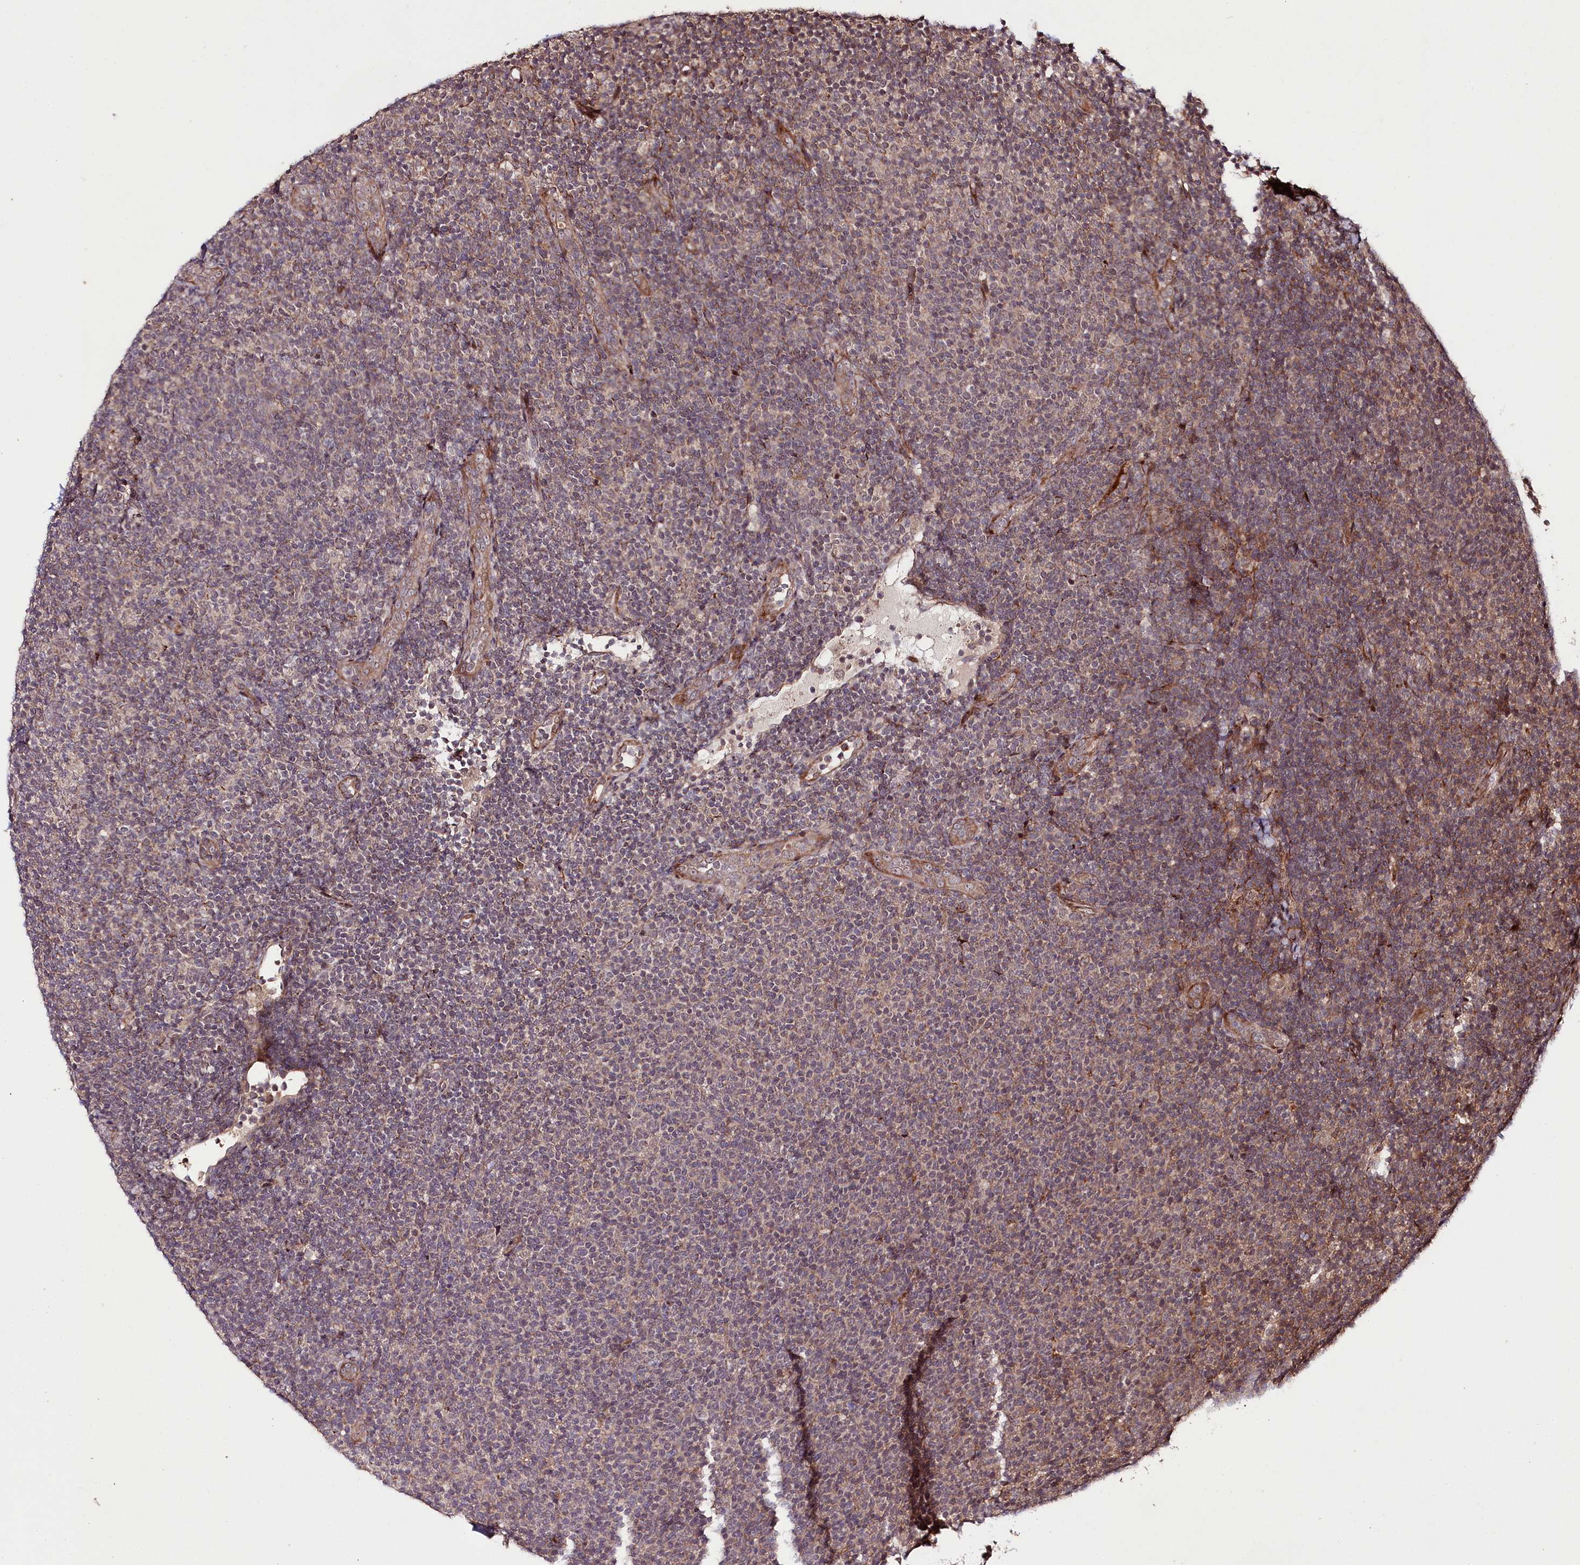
{"staining": {"intensity": "moderate", "quantity": "<25%", "location": "cytoplasmic/membranous"}, "tissue": "lymphoma", "cell_type": "Tumor cells", "image_type": "cancer", "snomed": [{"axis": "morphology", "description": "Malignant lymphoma, non-Hodgkin's type, Low grade"}, {"axis": "topography", "description": "Lymph node"}], "caption": "A low amount of moderate cytoplasmic/membranous expression is seen in about <25% of tumor cells in lymphoma tissue.", "gene": "PHLDB1", "patient": {"sex": "male", "age": 66}}